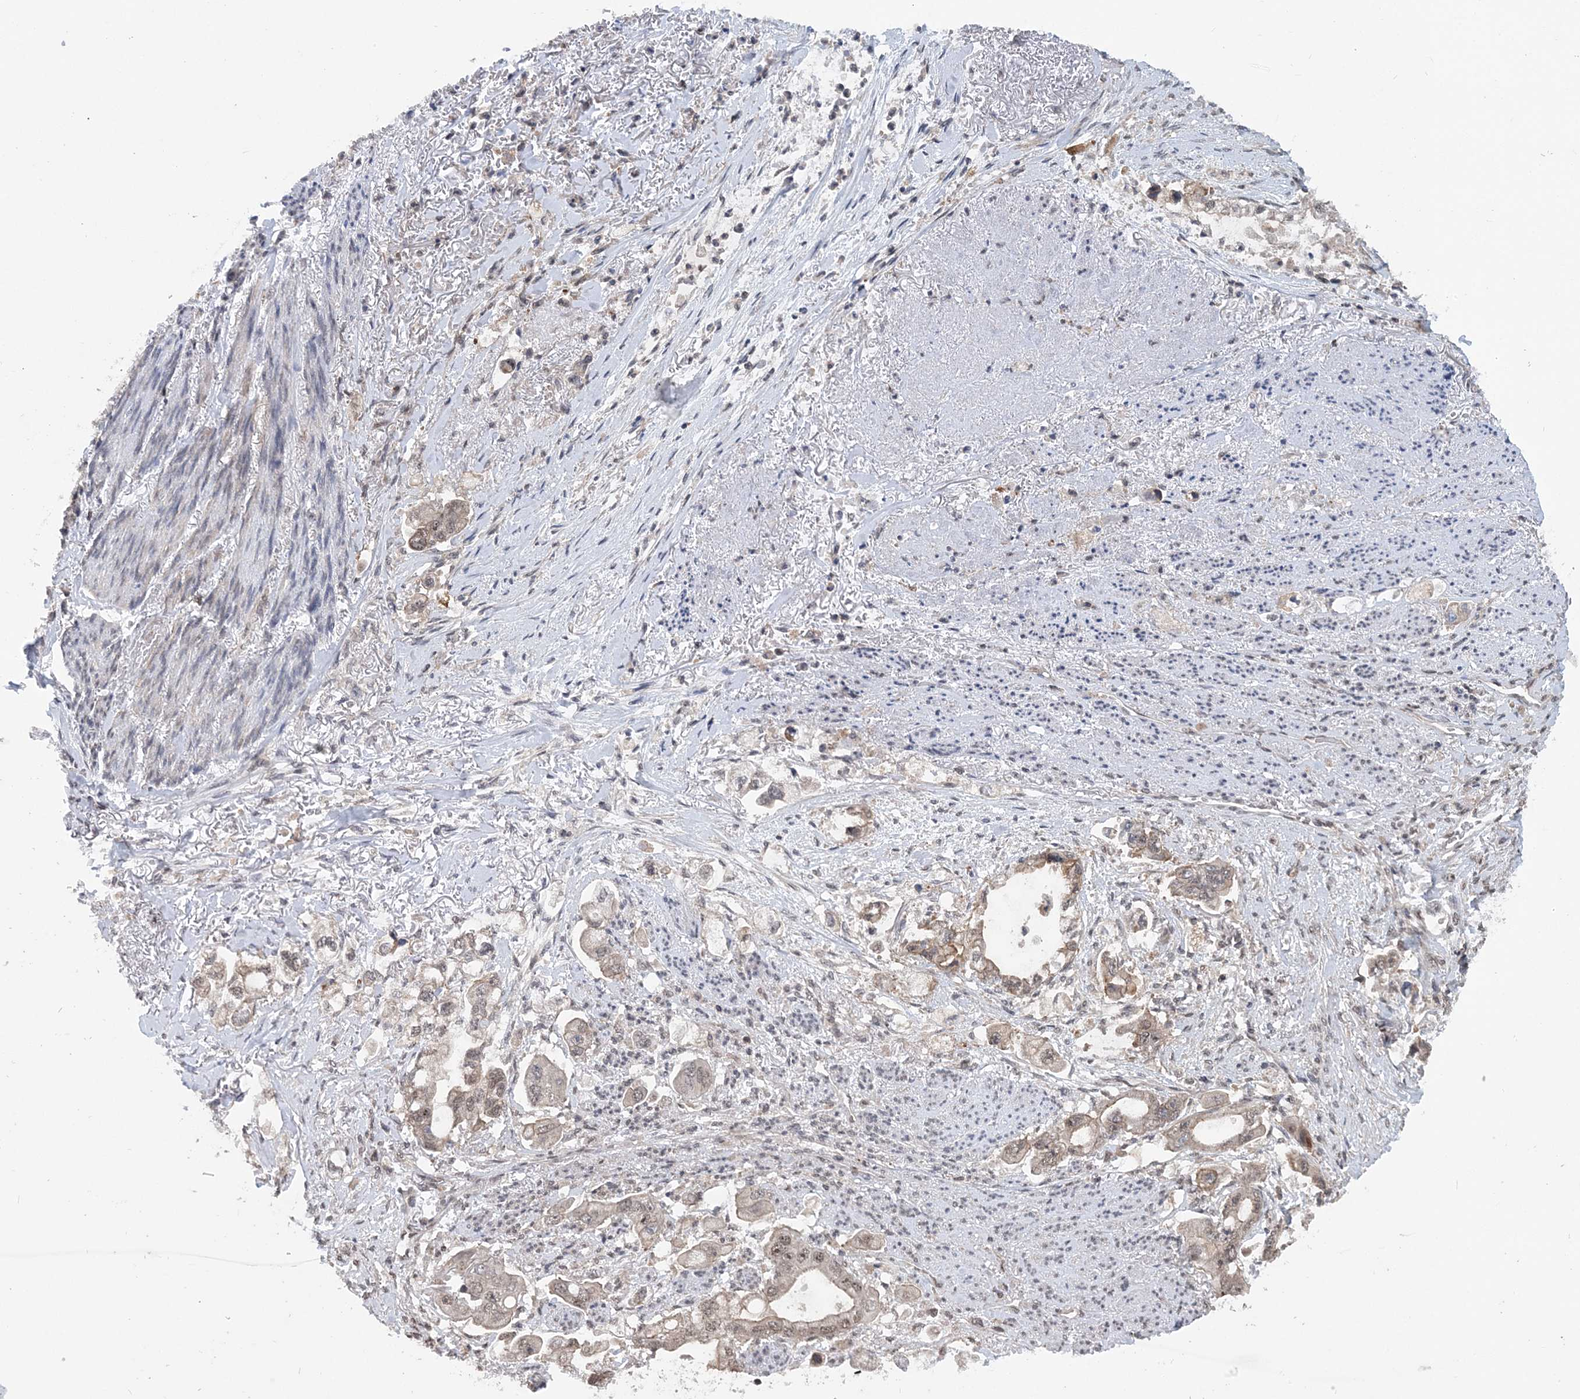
{"staining": {"intensity": "weak", "quantity": ">75%", "location": "cytoplasmic/membranous,nuclear"}, "tissue": "stomach cancer", "cell_type": "Tumor cells", "image_type": "cancer", "snomed": [{"axis": "morphology", "description": "Adenocarcinoma, NOS"}, {"axis": "topography", "description": "Stomach"}], "caption": "Human stomach cancer stained with a brown dye displays weak cytoplasmic/membranous and nuclear positive staining in about >75% of tumor cells.", "gene": "CCDC152", "patient": {"sex": "male", "age": 62}}